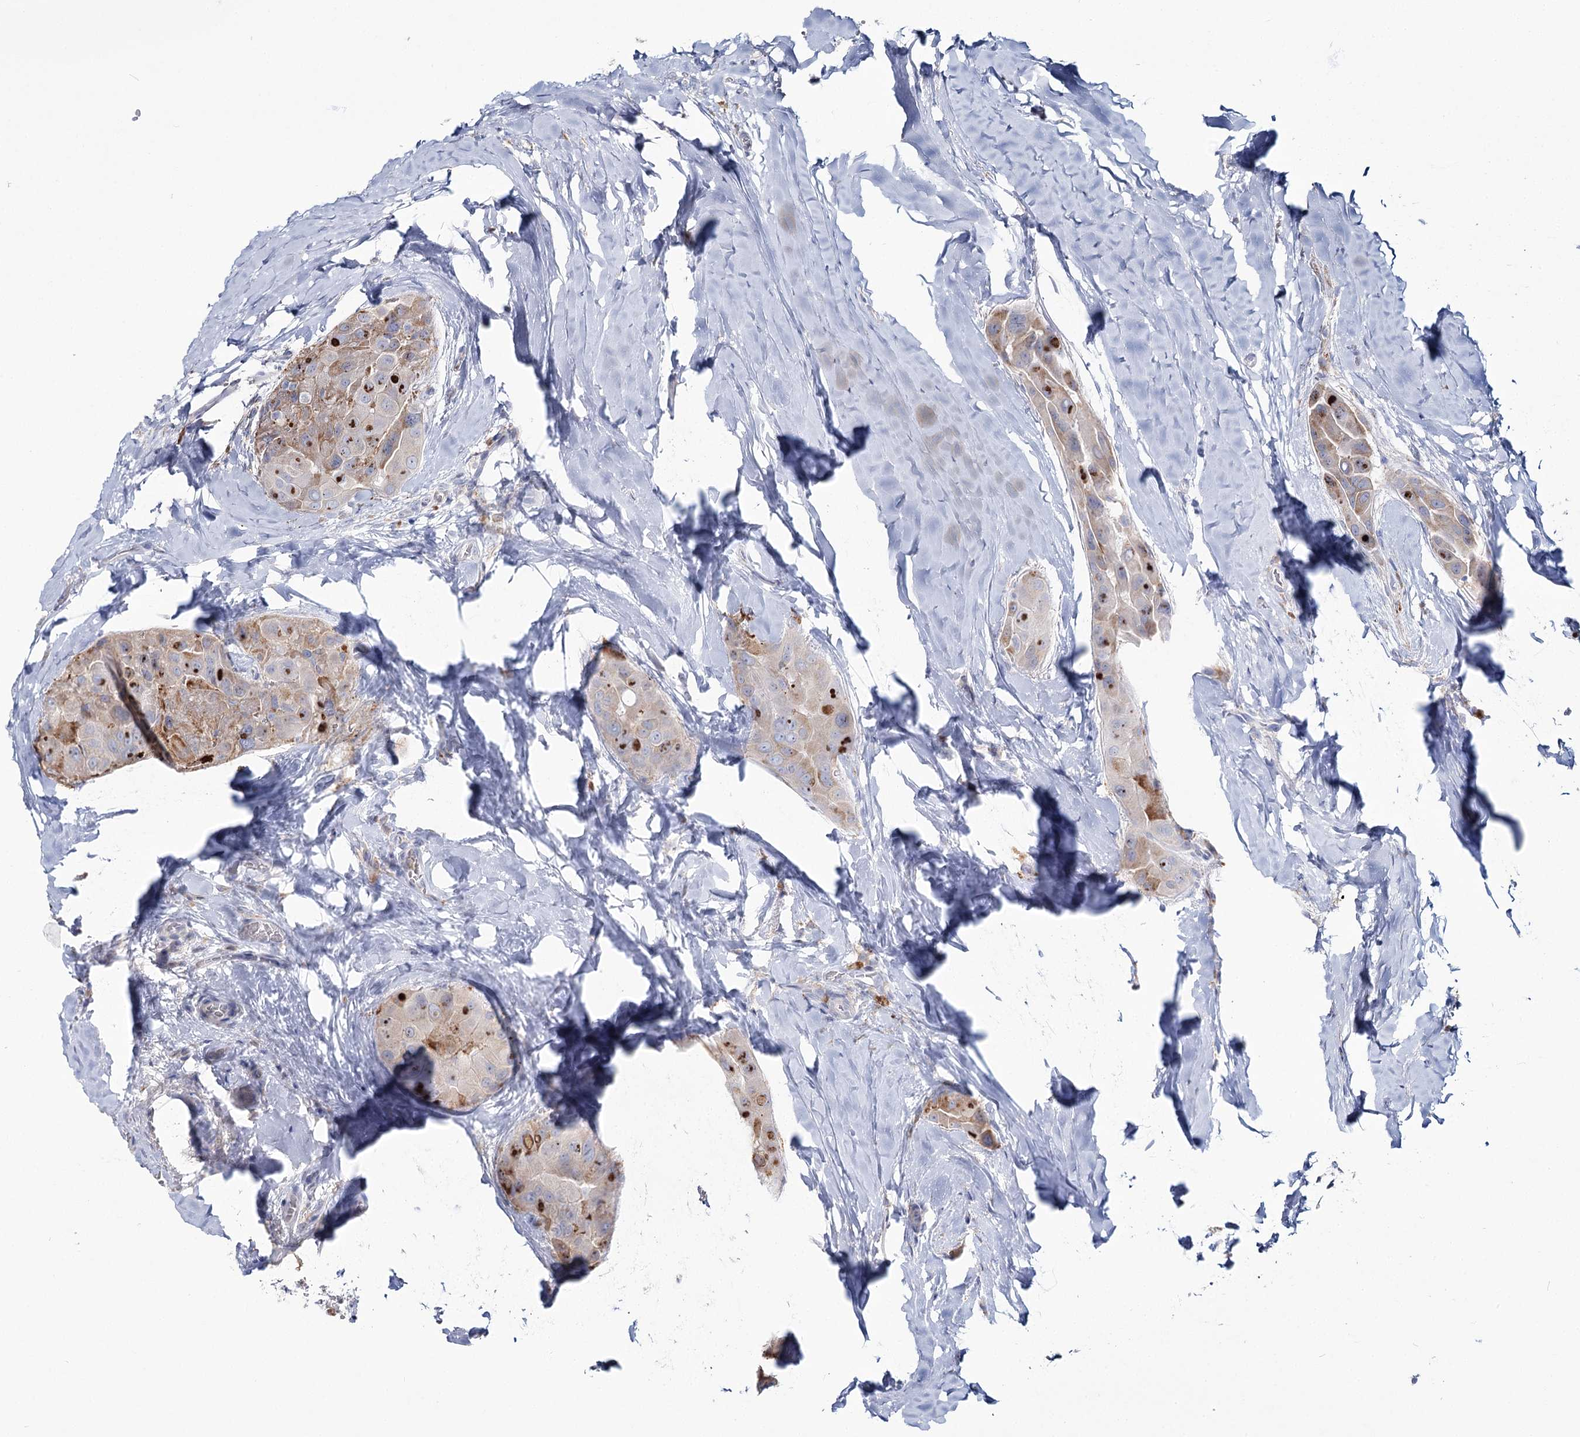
{"staining": {"intensity": "moderate", "quantity": "<25%", "location": "cytoplasmic/membranous"}, "tissue": "thyroid cancer", "cell_type": "Tumor cells", "image_type": "cancer", "snomed": [{"axis": "morphology", "description": "Papillary adenocarcinoma, NOS"}, {"axis": "topography", "description": "Thyroid gland"}], "caption": "A histopathology image of thyroid cancer stained for a protein displays moderate cytoplasmic/membranous brown staining in tumor cells.", "gene": "ZCCHC9", "patient": {"sex": "male", "age": 33}}